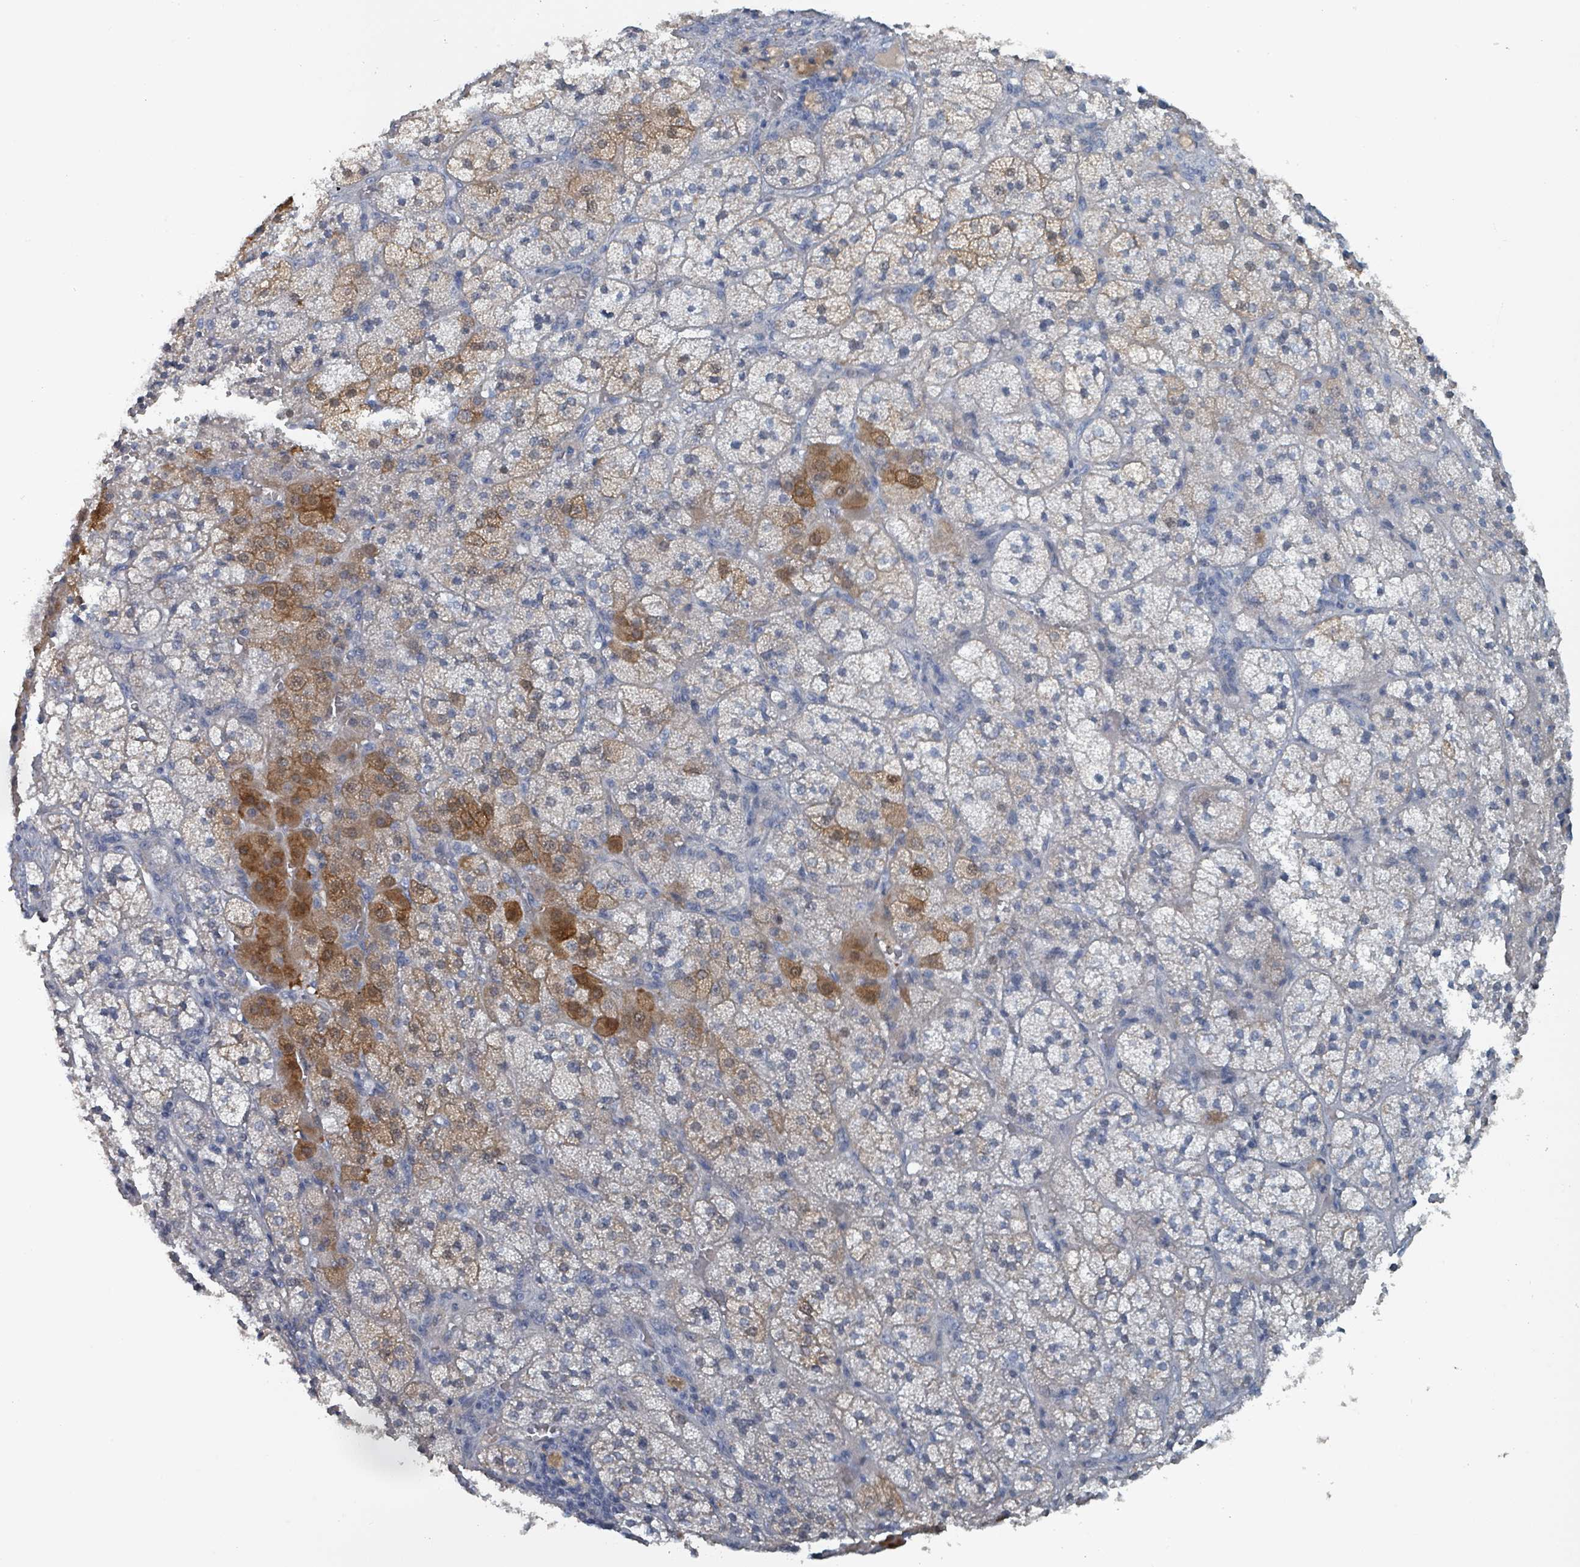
{"staining": {"intensity": "moderate", "quantity": "25%-75%", "location": "cytoplasmic/membranous"}, "tissue": "adrenal gland", "cell_type": "Glandular cells", "image_type": "normal", "snomed": [{"axis": "morphology", "description": "Normal tissue, NOS"}, {"axis": "topography", "description": "Adrenal gland"}], "caption": "IHC photomicrograph of unremarkable adrenal gland: human adrenal gland stained using immunohistochemistry reveals medium levels of moderate protein expression localized specifically in the cytoplasmic/membranous of glandular cells, appearing as a cytoplasmic/membranous brown color.", "gene": "HEATR5A", "patient": {"sex": "female", "age": 44}}